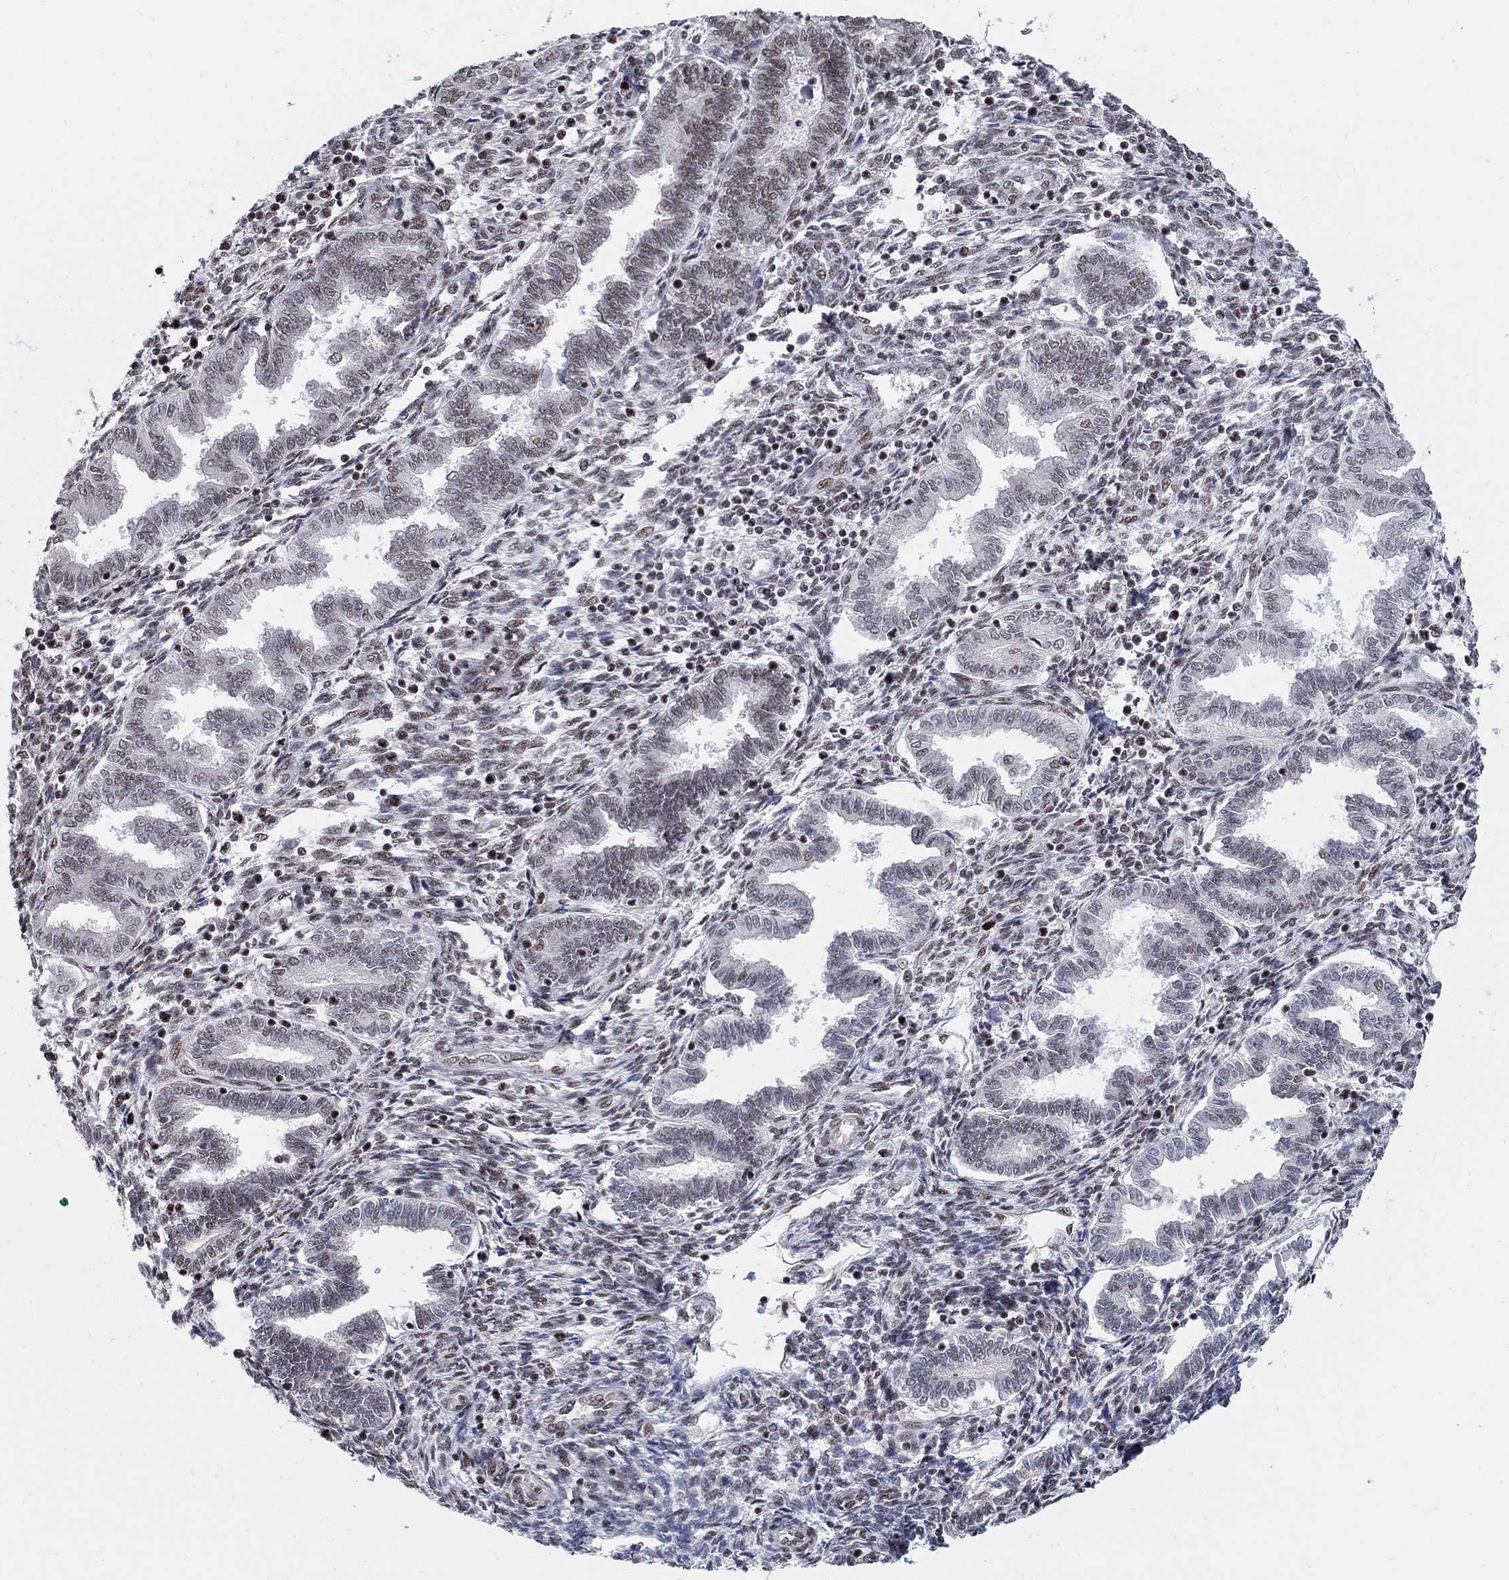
{"staining": {"intensity": "moderate", "quantity": "25%-75%", "location": "nuclear"}, "tissue": "endometrium", "cell_type": "Cells in endometrial stroma", "image_type": "normal", "snomed": [{"axis": "morphology", "description": "Normal tissue, NOS"}, {"axis": "topography", "description": "Endometrium"}], "caption": "Immunohistochemical staining of unremarkable human endometrium reveals 25%-75% levels of moderate nuclear protein expression in about 25%-75% of cells in endometrial stroma. The staining is performed using DAB brown chromogen to label protein expression. The nuclei are counter-stained blue using hematoxylin.", "gene": "PNISR", "patient": {"sex": "female", "age": 42}}